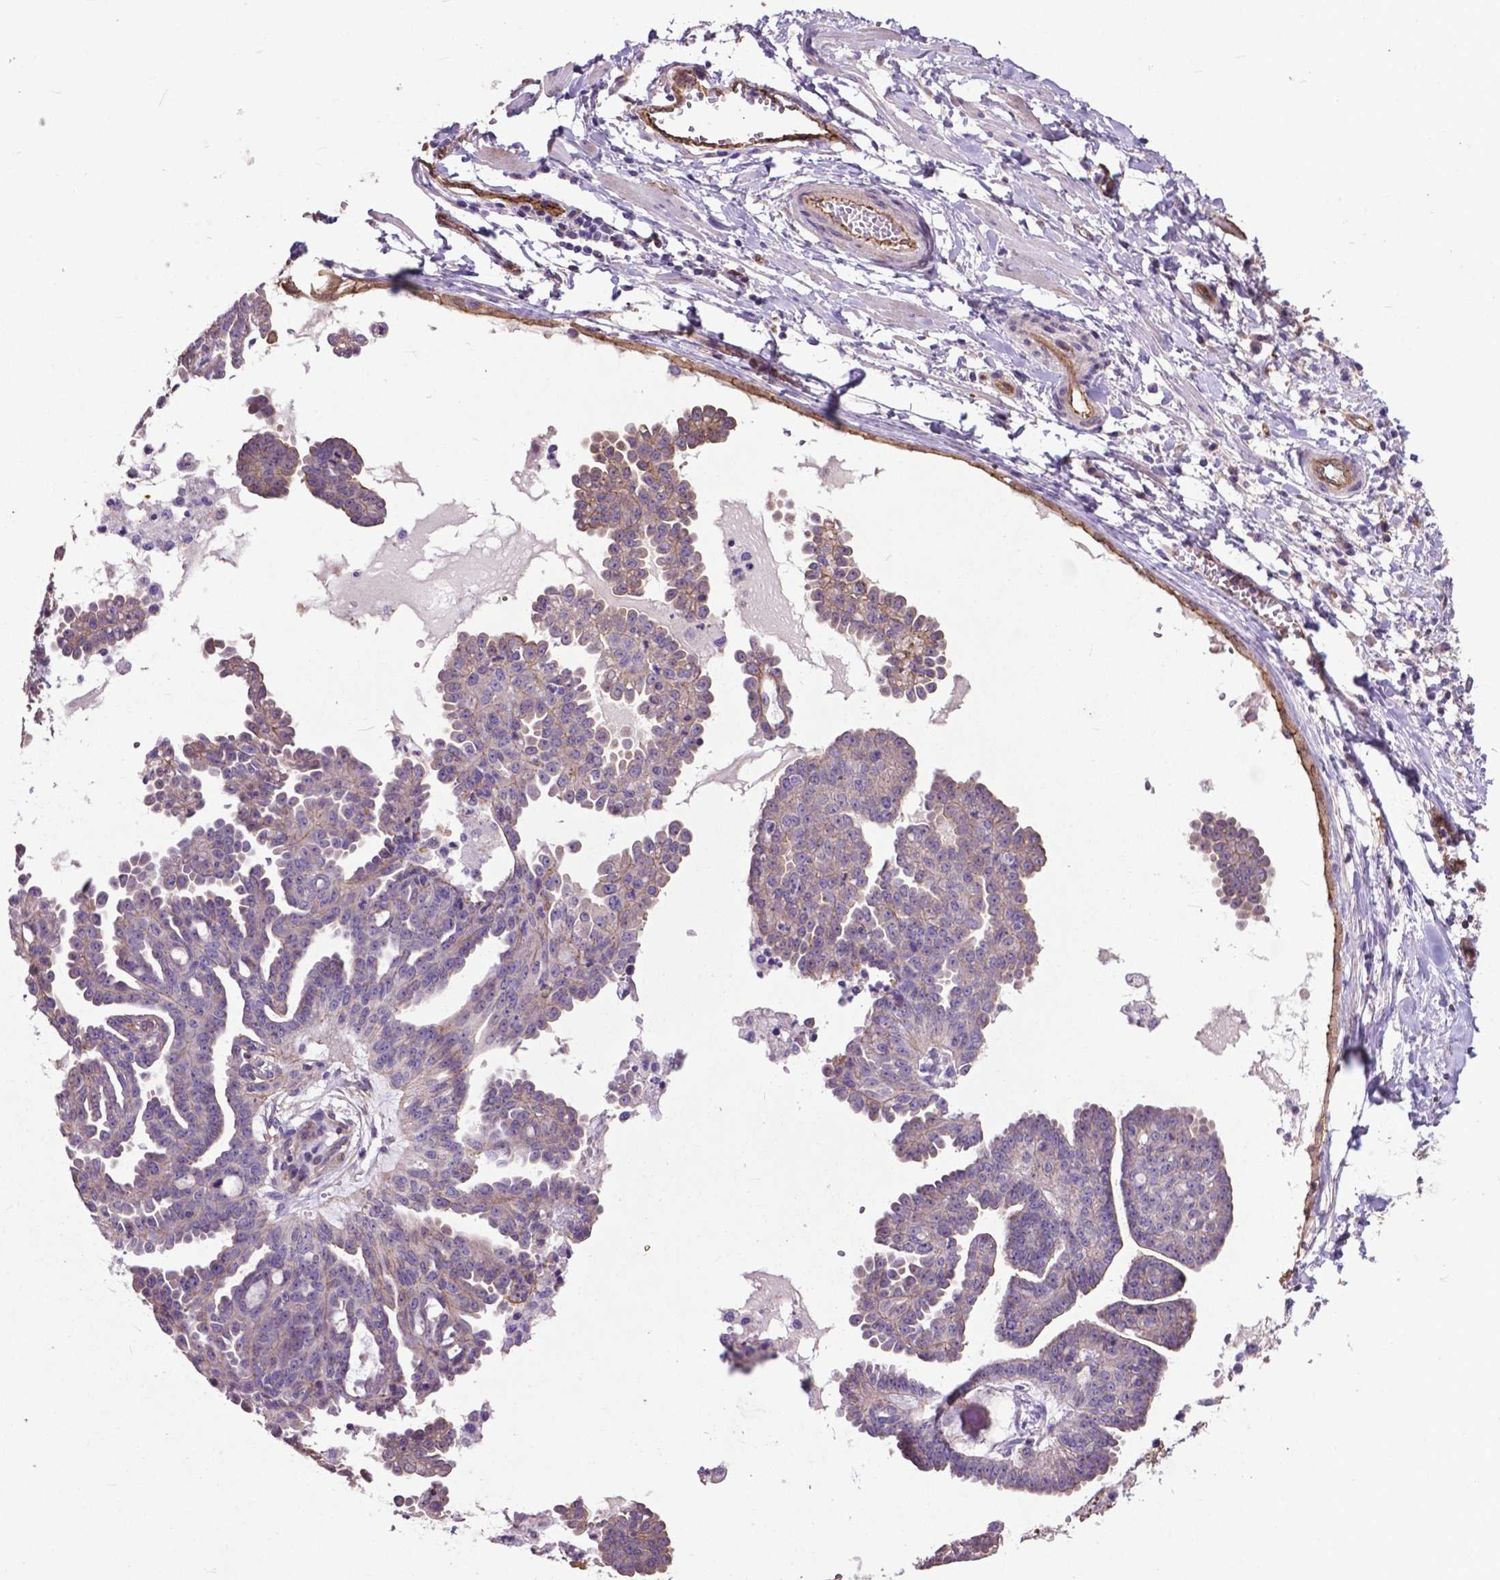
{"staining": {"intensity": "weak", "quantity": "<25%", "location": "cytoplasmic/membranous"}, "tissue": "ovarian cancer", "cell_type": "Tumor cells", "image_type": "cancer", "snomed": [{"axis": "morphology", "description": "Cystadenocarcinoma, serous, NOS"}, {"axis": "topography", "description": "Ovary"}], "caption": "An immunohistochemistry (IHC) photomicrograph of ovarian cancer (serous cystadenocarcinoma) is shown. There is no staining in tumor cells of ovarian cancer (serous cystadenocarcinoma).", "gene": "PDLIM1", "patient": {"sex": "female", "age": 71}}